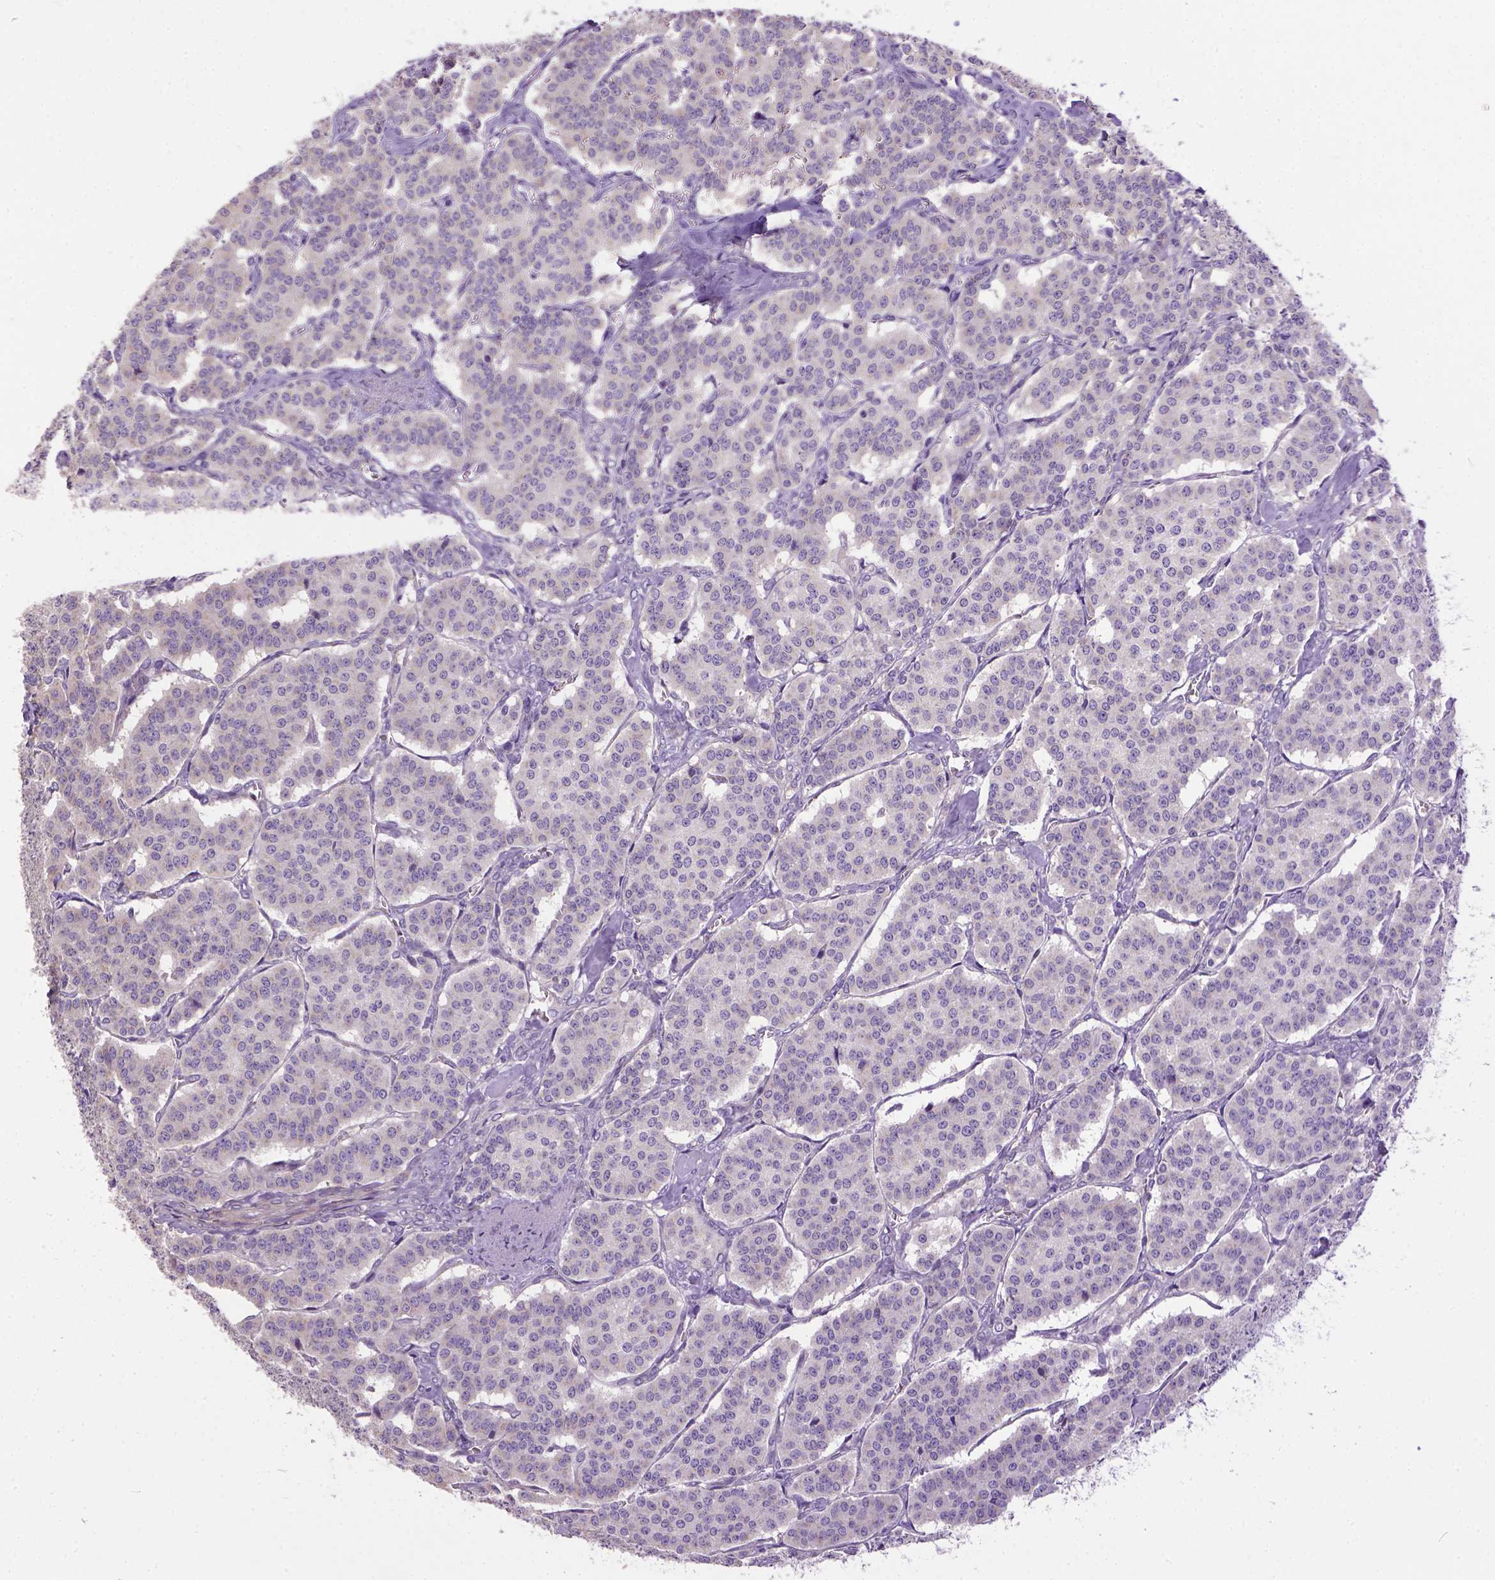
{"staining": {"intensity": "negative", "quantity": "none", "location": "none"}, "tissue": "carcinoid", "cell_type": "Tumor cells", "image_type": "cancer", "snomed": [{"axis": "morphology", "description": "Carcinoid, malignant, NOS"}, {"axis": "topography", "description": "Lung"}], "caption": "A photomicrograph of human carcinoid is negative for staining in tumor cells.", "gene": "BANF2", "patient": {"sex": "female", "age": 46}}